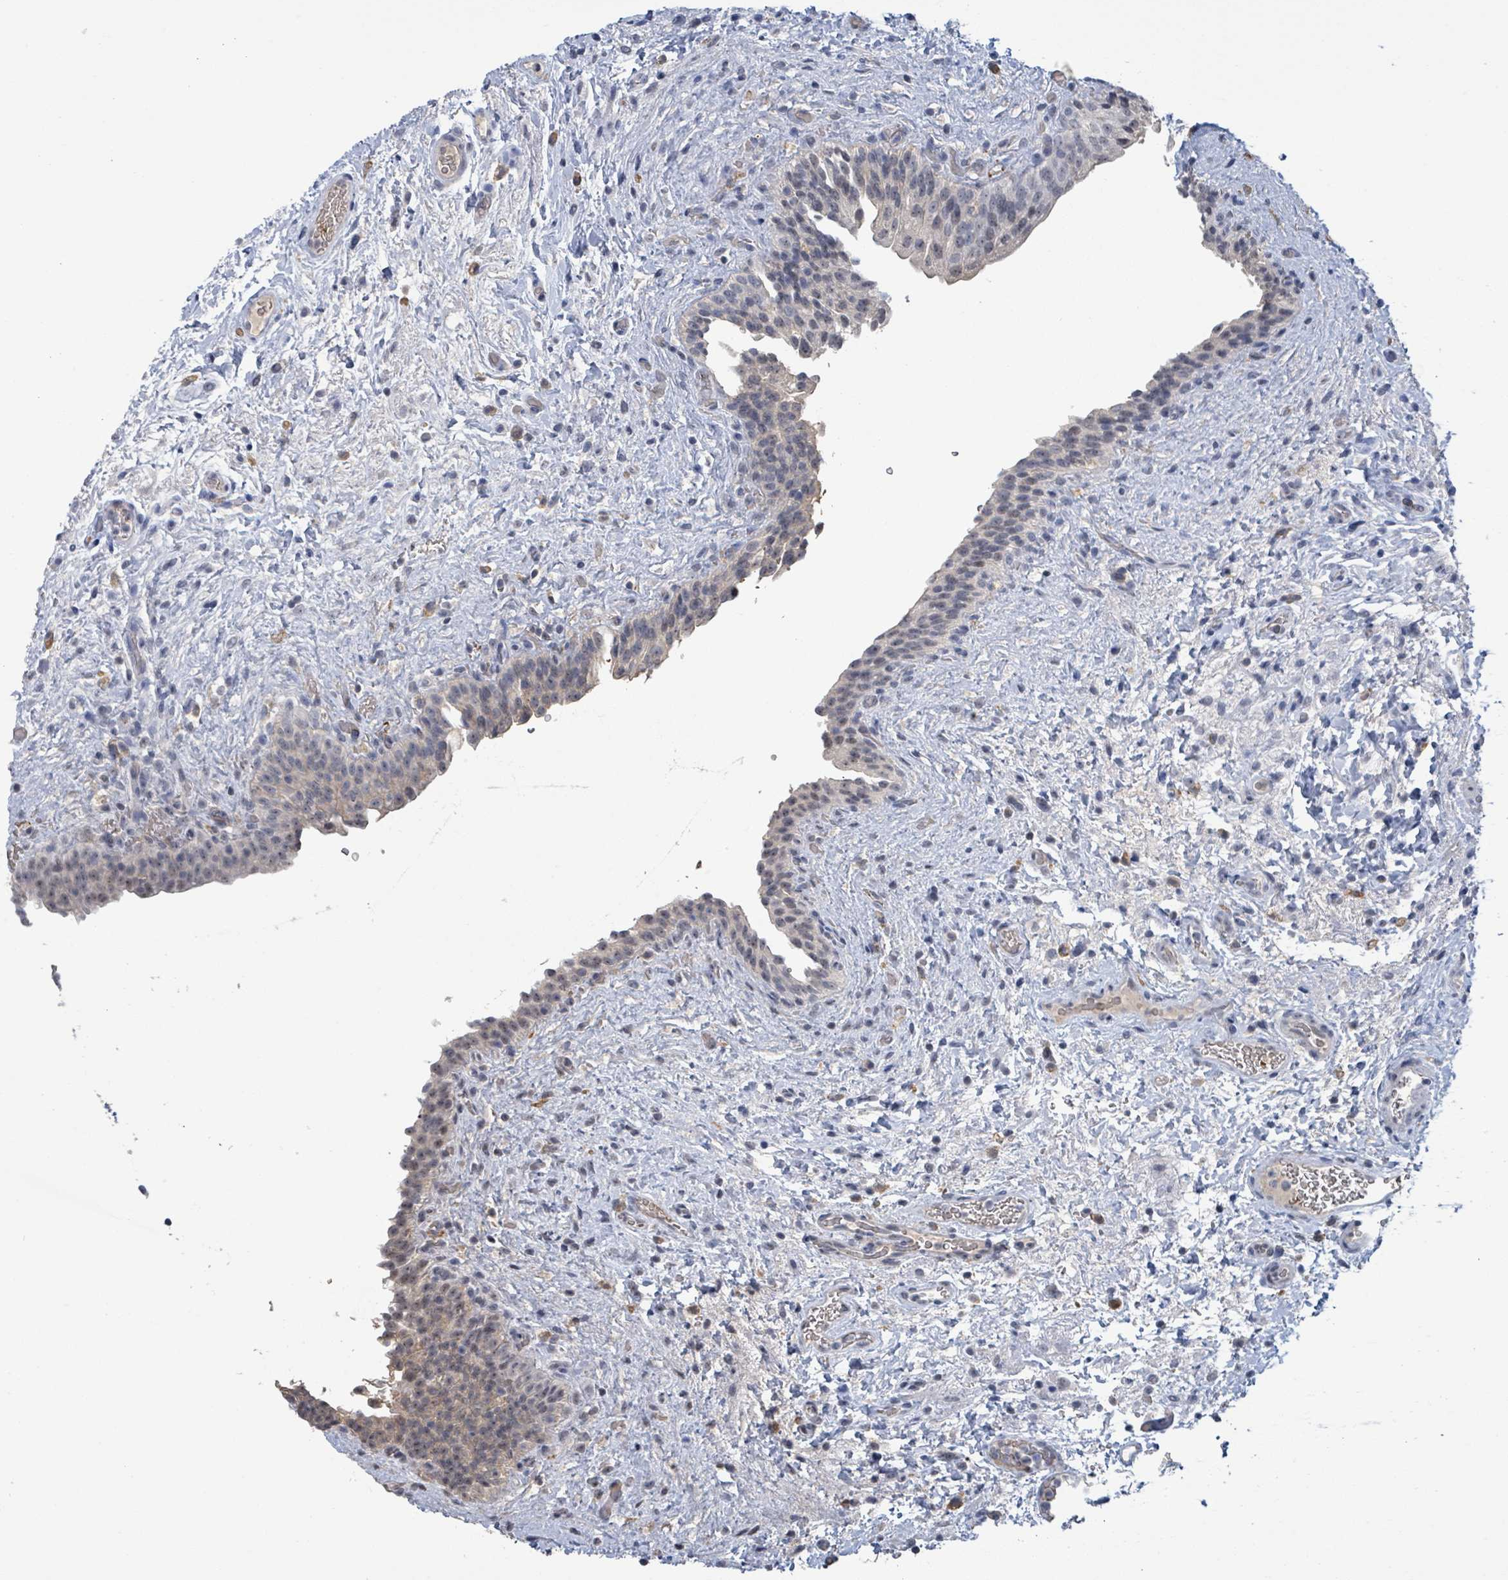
{"staining": {"intensity": "weak", "quantity": "25%-75%", "location": "cytoplasmic/membranous,nuclear"}, "tissue": "urinary bladder", "cell_type": "Urothelial cells", "image_type": "normal", "snomed": [{"axis": "morphology", "description": "Normal tissue, NOS"}, {"axis": "topography", "description": "Urinary bladder"}], "caption": "DAB immunohistochemical staining of normal human urinary bladder exhibits weak cytoplasmic/membranous,nuclear protein expression in about 25%-75% of urothelial cells. Nuclei are stained in blue.", "gene": "SEBOX", "patient": {"sex": "male", "age": 69}}